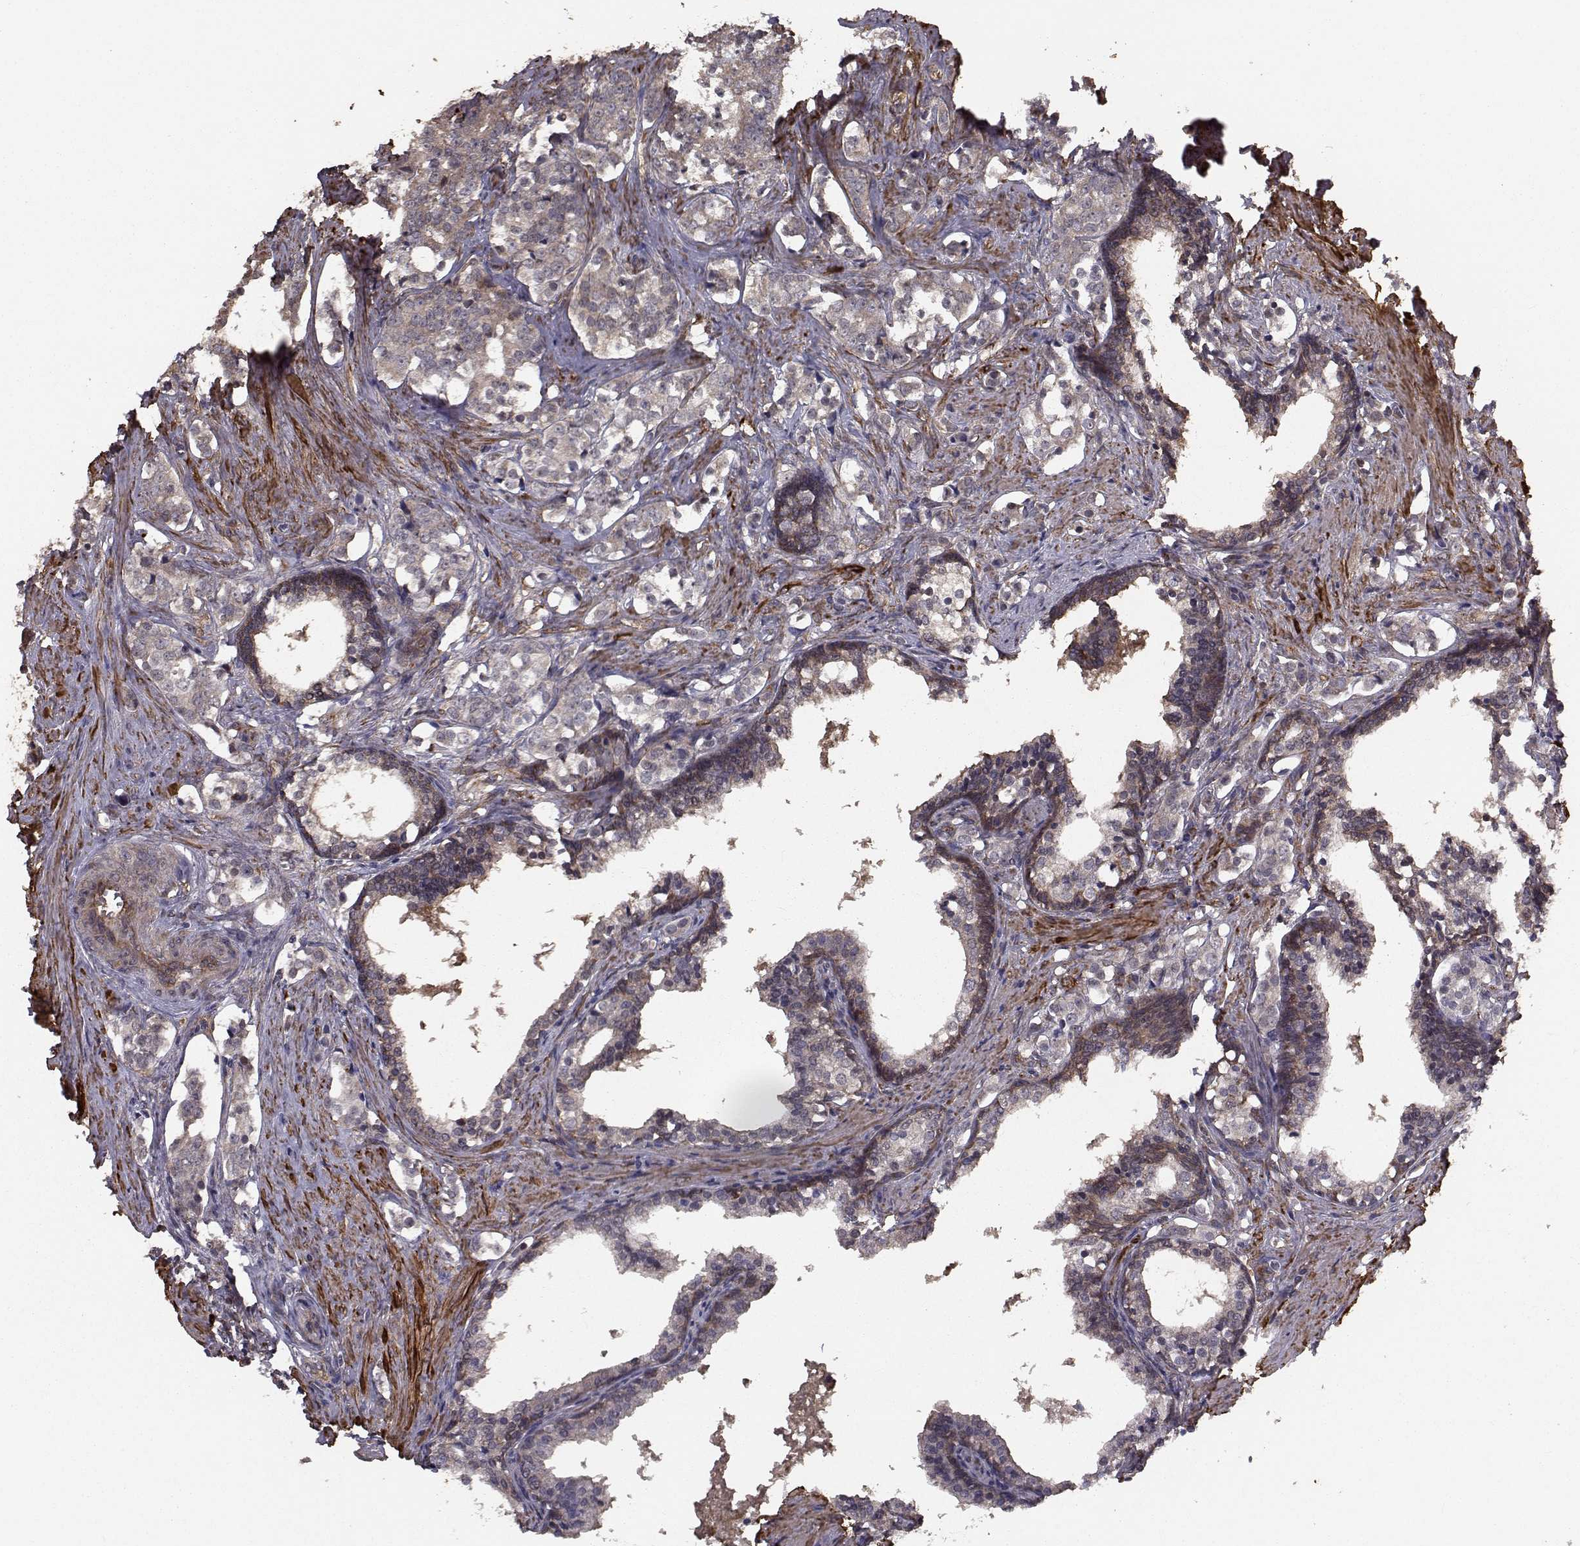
{"staining": {"intensity": "negative", "quantity": "none", "location": "none"}, "tissue": "prostate cancer", "cell_type": "Tumor cells", "image_type": "cancer", "snomed": [{"axis": "morphology", "description": "Adenocarcinoma, NOS"}, {"axis": "topography", "description": "Prostate and seminal vesicle, NOS"}], "caption": "Prostate cancer (adenocarcinoma) was stained to show a protein in brown. There is no significant expression in tumor cells.", "gene": "TRIP10", "patient": {"sex": "male", "age": 63}}